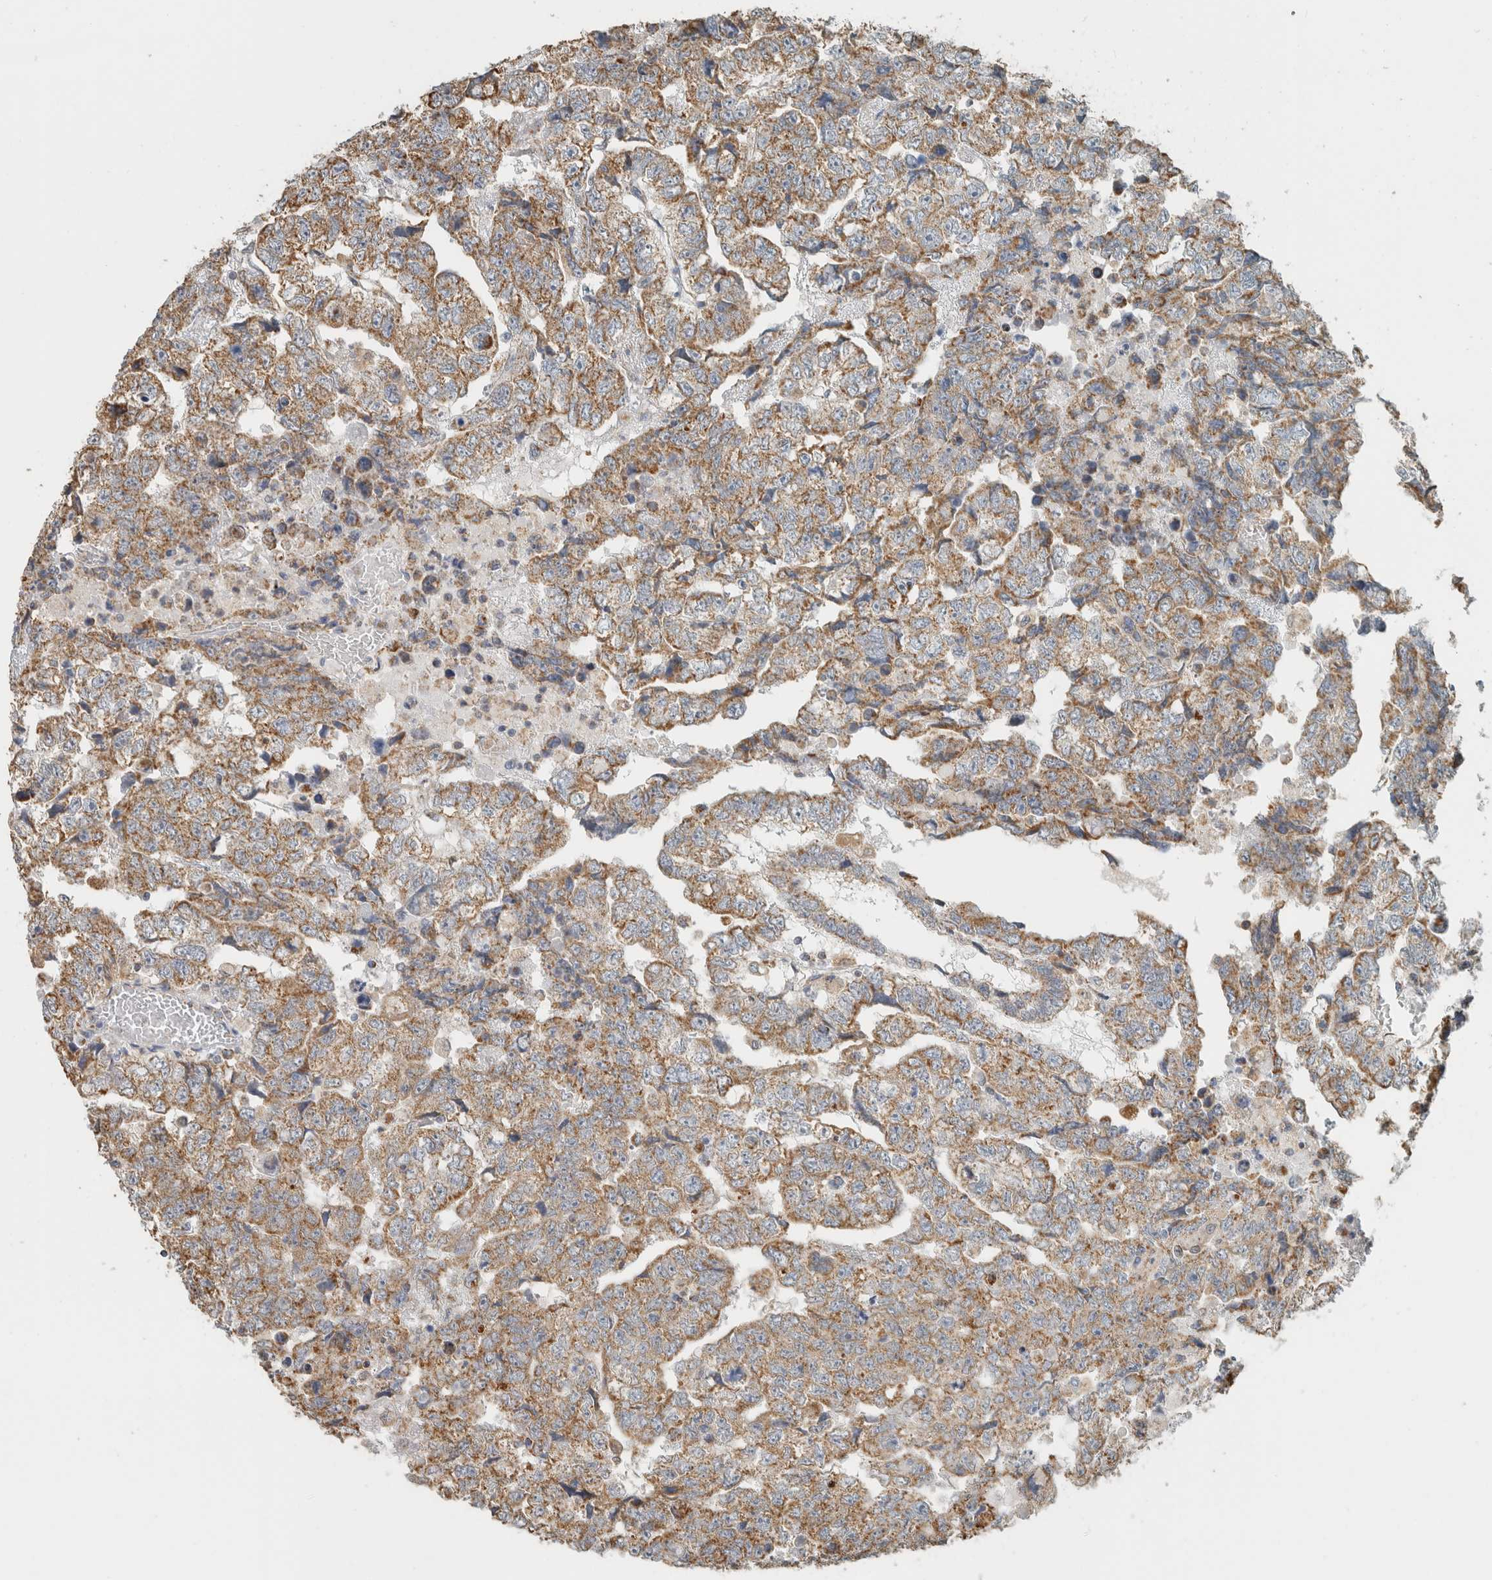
{"staining": {"intensity": "moderate", "quantity": ">75%", "location": "cytoplasmic/membranous"}, "tissue": "testis cancer", "cell_type": "Tumor cells", "image_type": "cancer", "snomed": [{"axis": "morphology", "description": "Carcinoma, Embryonal, NOS"}, {"axis": "topography", "description": "Testis"}], "caption": "About >75% of tumor cells in testis cancer (embryonal carcinoma) reveal moderate cytoplasmic/membranous protein staining as visualized by brown immunohistochemical staining.", "gene": "CAPG", "patient": {"sex": "male", "age": 36}}